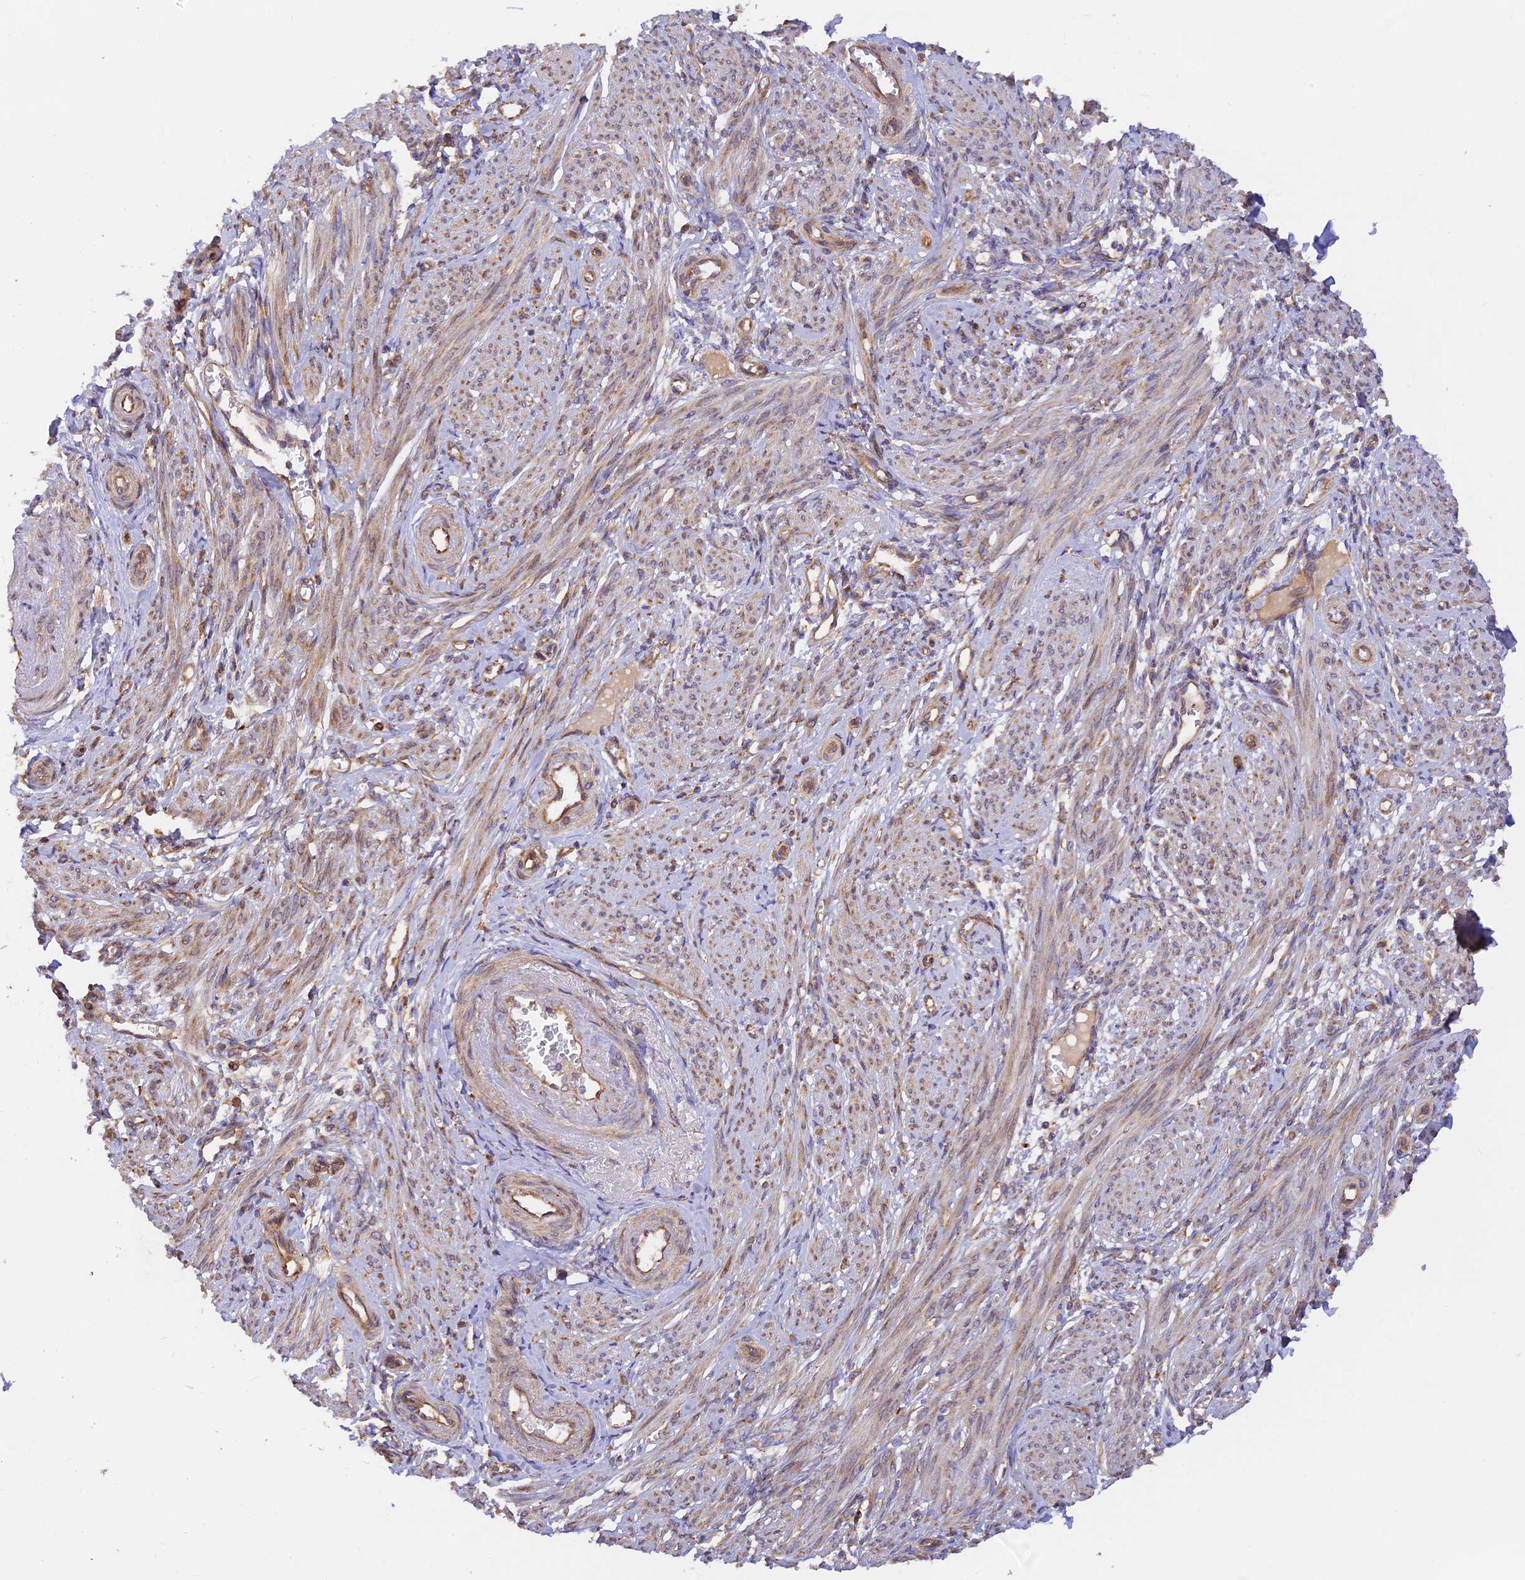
{"staining": {"intensity": "moderate", "quantity": "25%-75%", "location": "cytoplasmic/membranous"}, "tissue": "smooth muscle", "cell_type": "Smooth muscle cells", "image_type": "normal", "snomed": [{"axis": "morphology", "description": "Normal tissue, NOS"}, {"axis": "topography", "description": "Smooth muscle"}], "caption": "An IHC image of normal tissue is shown. Protein staining in brown labels moderate cytoplasmic/membranous positivity in smooth muscle within smooth muscle cells. (IHC, brightfield microscopy, high magnification).", "gene": "RPL5", "patient": {"sex": "female", "age": 39}}